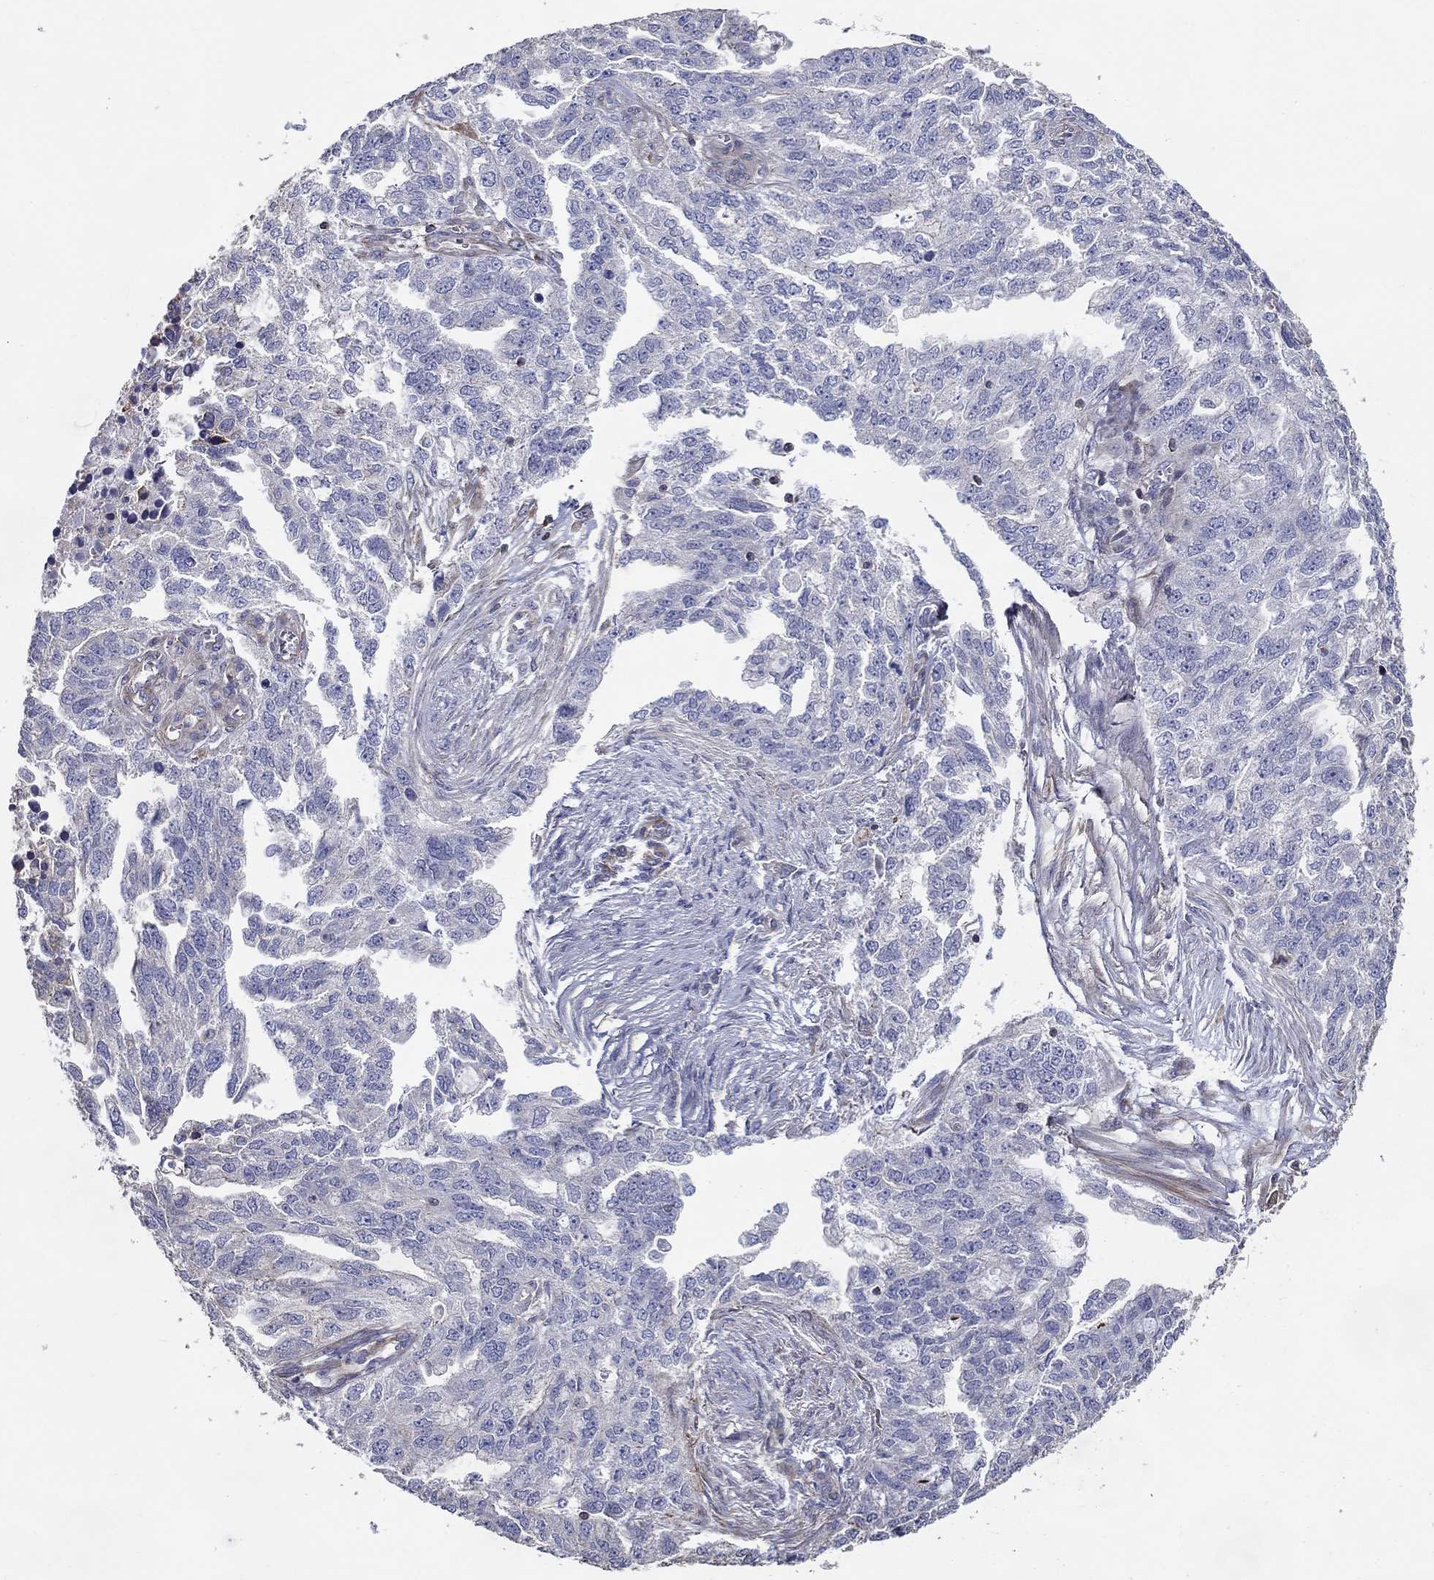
{"staining": {"intensity": "negative", "quantity": "none", "location": "none"}, "tissue": "ovarian cancer", "cell_type": "Tumor cells", "image_type": "cancer", "snomed": [{"axis": "morphology", "description": "Cystadenocarcinoma, serous, NOS"}, {"axis": "topography", "description": "Ovary"}], "caption": "IHC histopathology image of human serous cystadenocarcinoma (ovarian) stained for a protein (brown), which exhibits no positivity in tumor cells.", "gene": "NPHP1", "patient": {"sex": "female", "age": 51}}